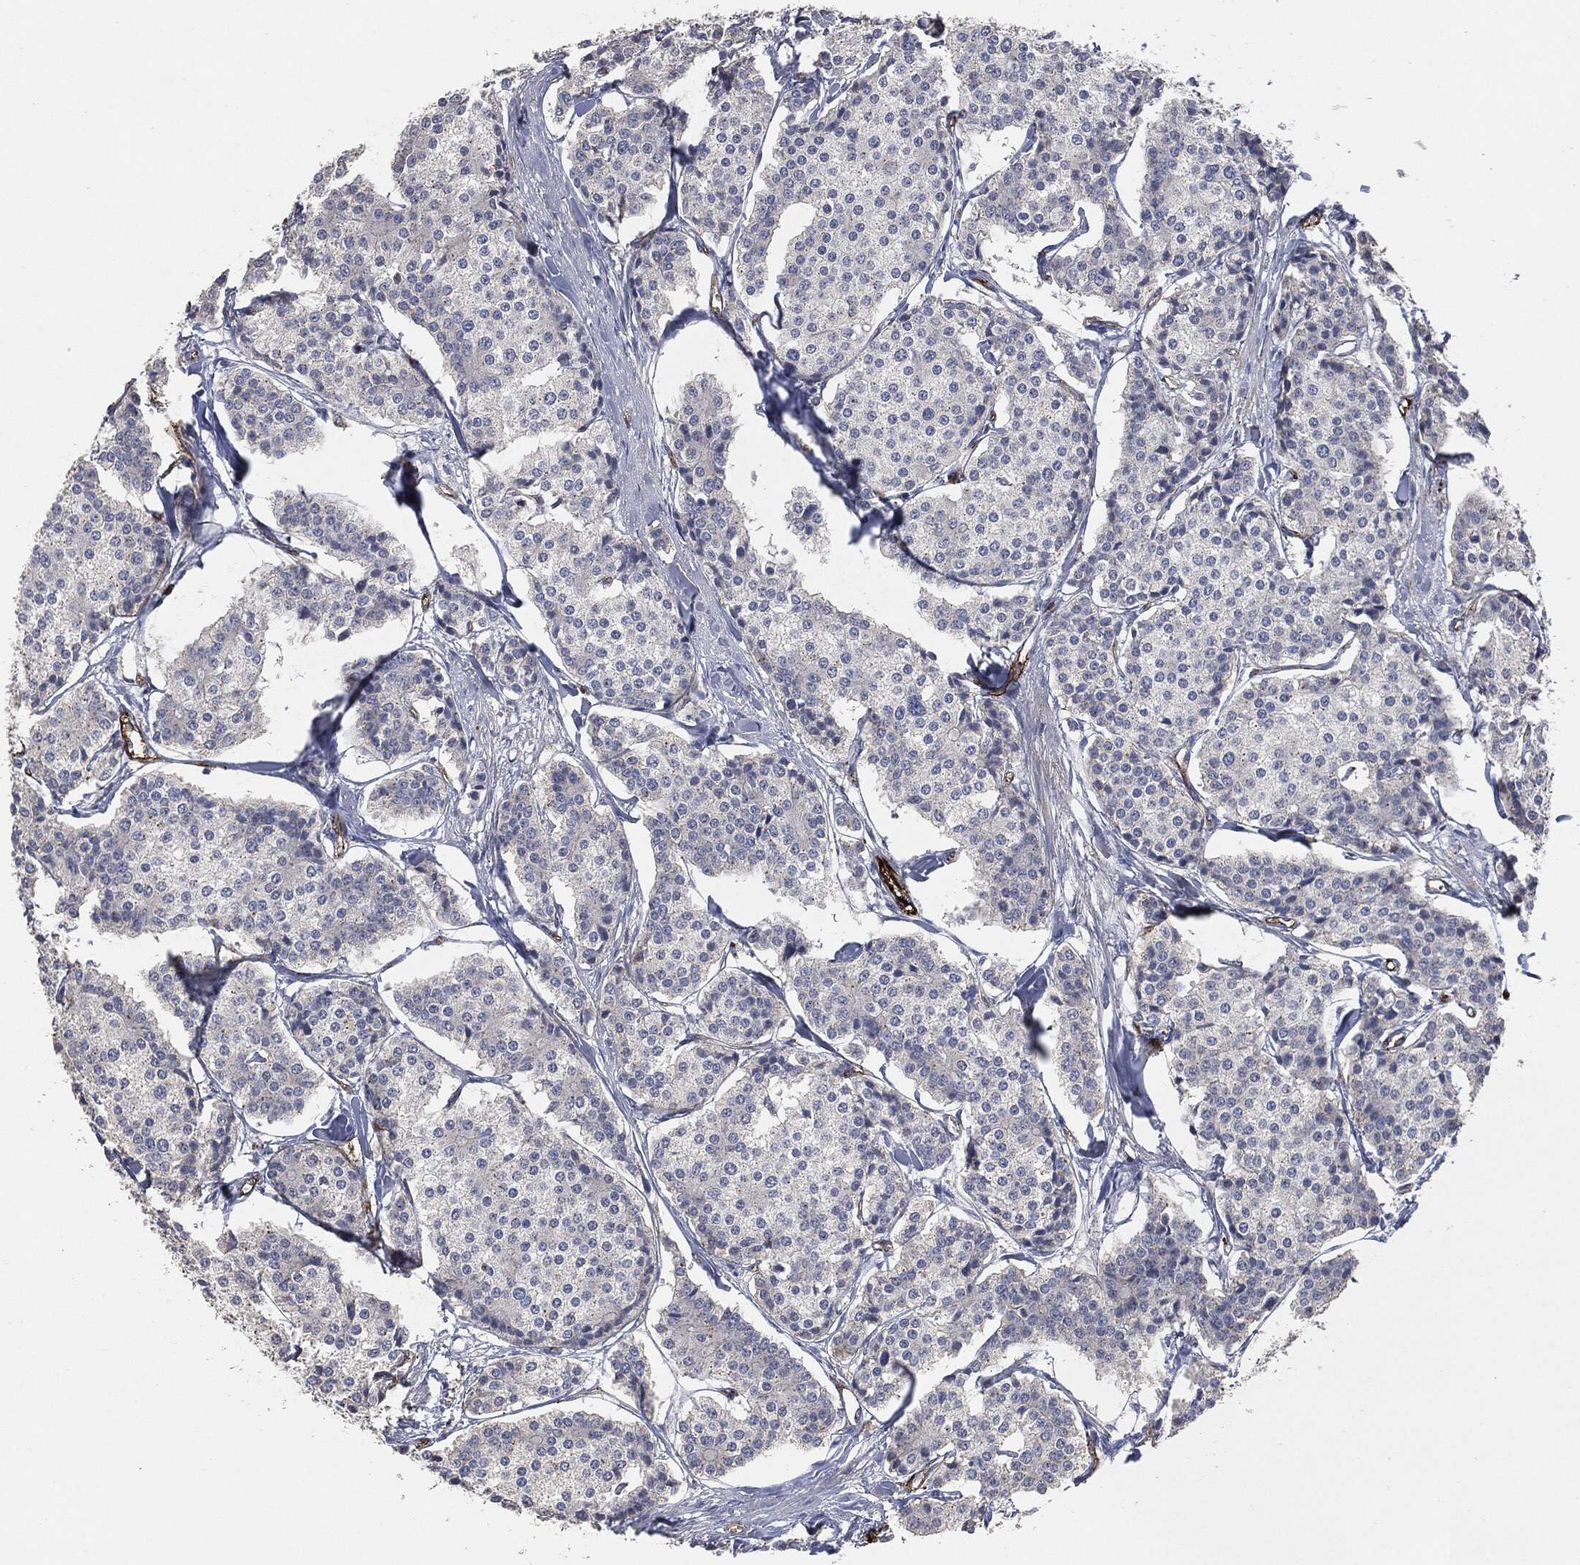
{"staining": {"intensity": "negative", "quantity": "none", "location": "none"}, "tissue": "carcinoid", "cell_type": "Tumor cells", "image_type": "cancer", "snomed": [{"axis": "morphology", "description": "Carcinoid, malignant, NOS"}, {"axis": "topography", "description": "Small intestine"}], "caption": "This is an IHC histopathology image of human carcinoid. There is no expression in tumor cells.", "gene": "APOB", "patient": {"sex": "female", "age": 65}}